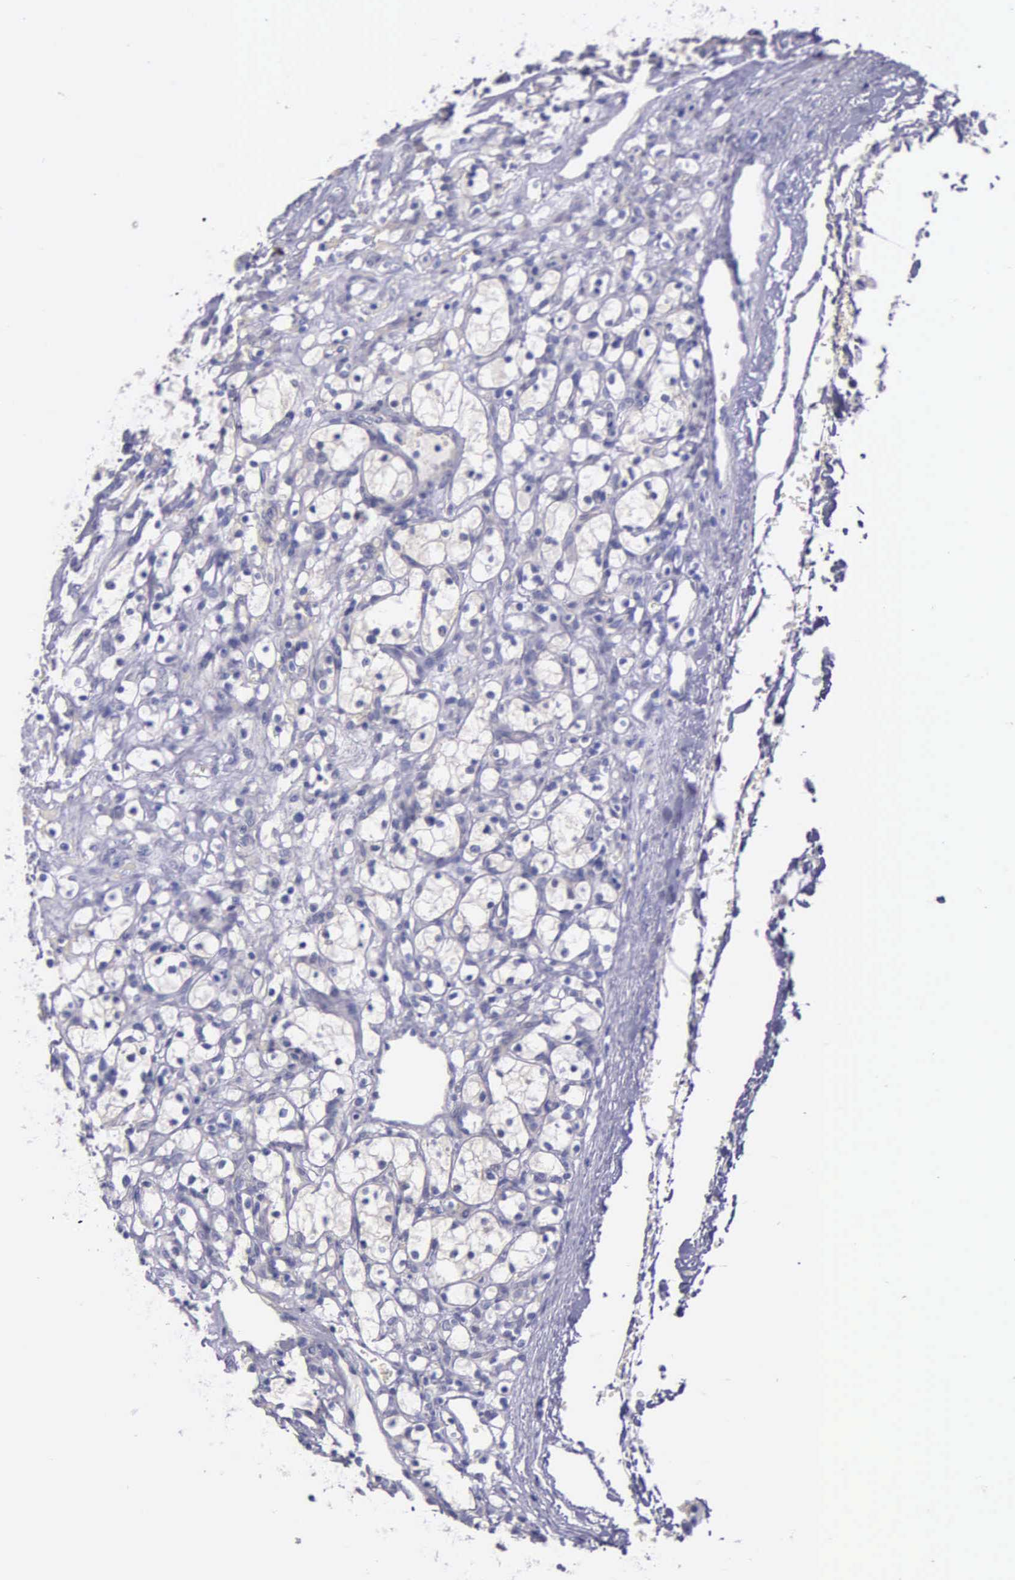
{"staining": {"intensity": "negative", "quantity": "none", "location": "none"}, "tissue": "renal cancer", "cell_type": "Tumor cells", "image_type": "cancer", "snomed": [{"axis": "morphology", "description": "Adenocarcinoma, NOS"}, {"axis": "topography", "description": "Kidney"}], "caption": "High magnification brightfield microscopy of renal cancer stained with DAB (brown) and counterstained with hematoxylin (blue): tumor cells show no significant positivity.", "gene": "GSTT2", "patient": {"sex": "female", "age": 83}}